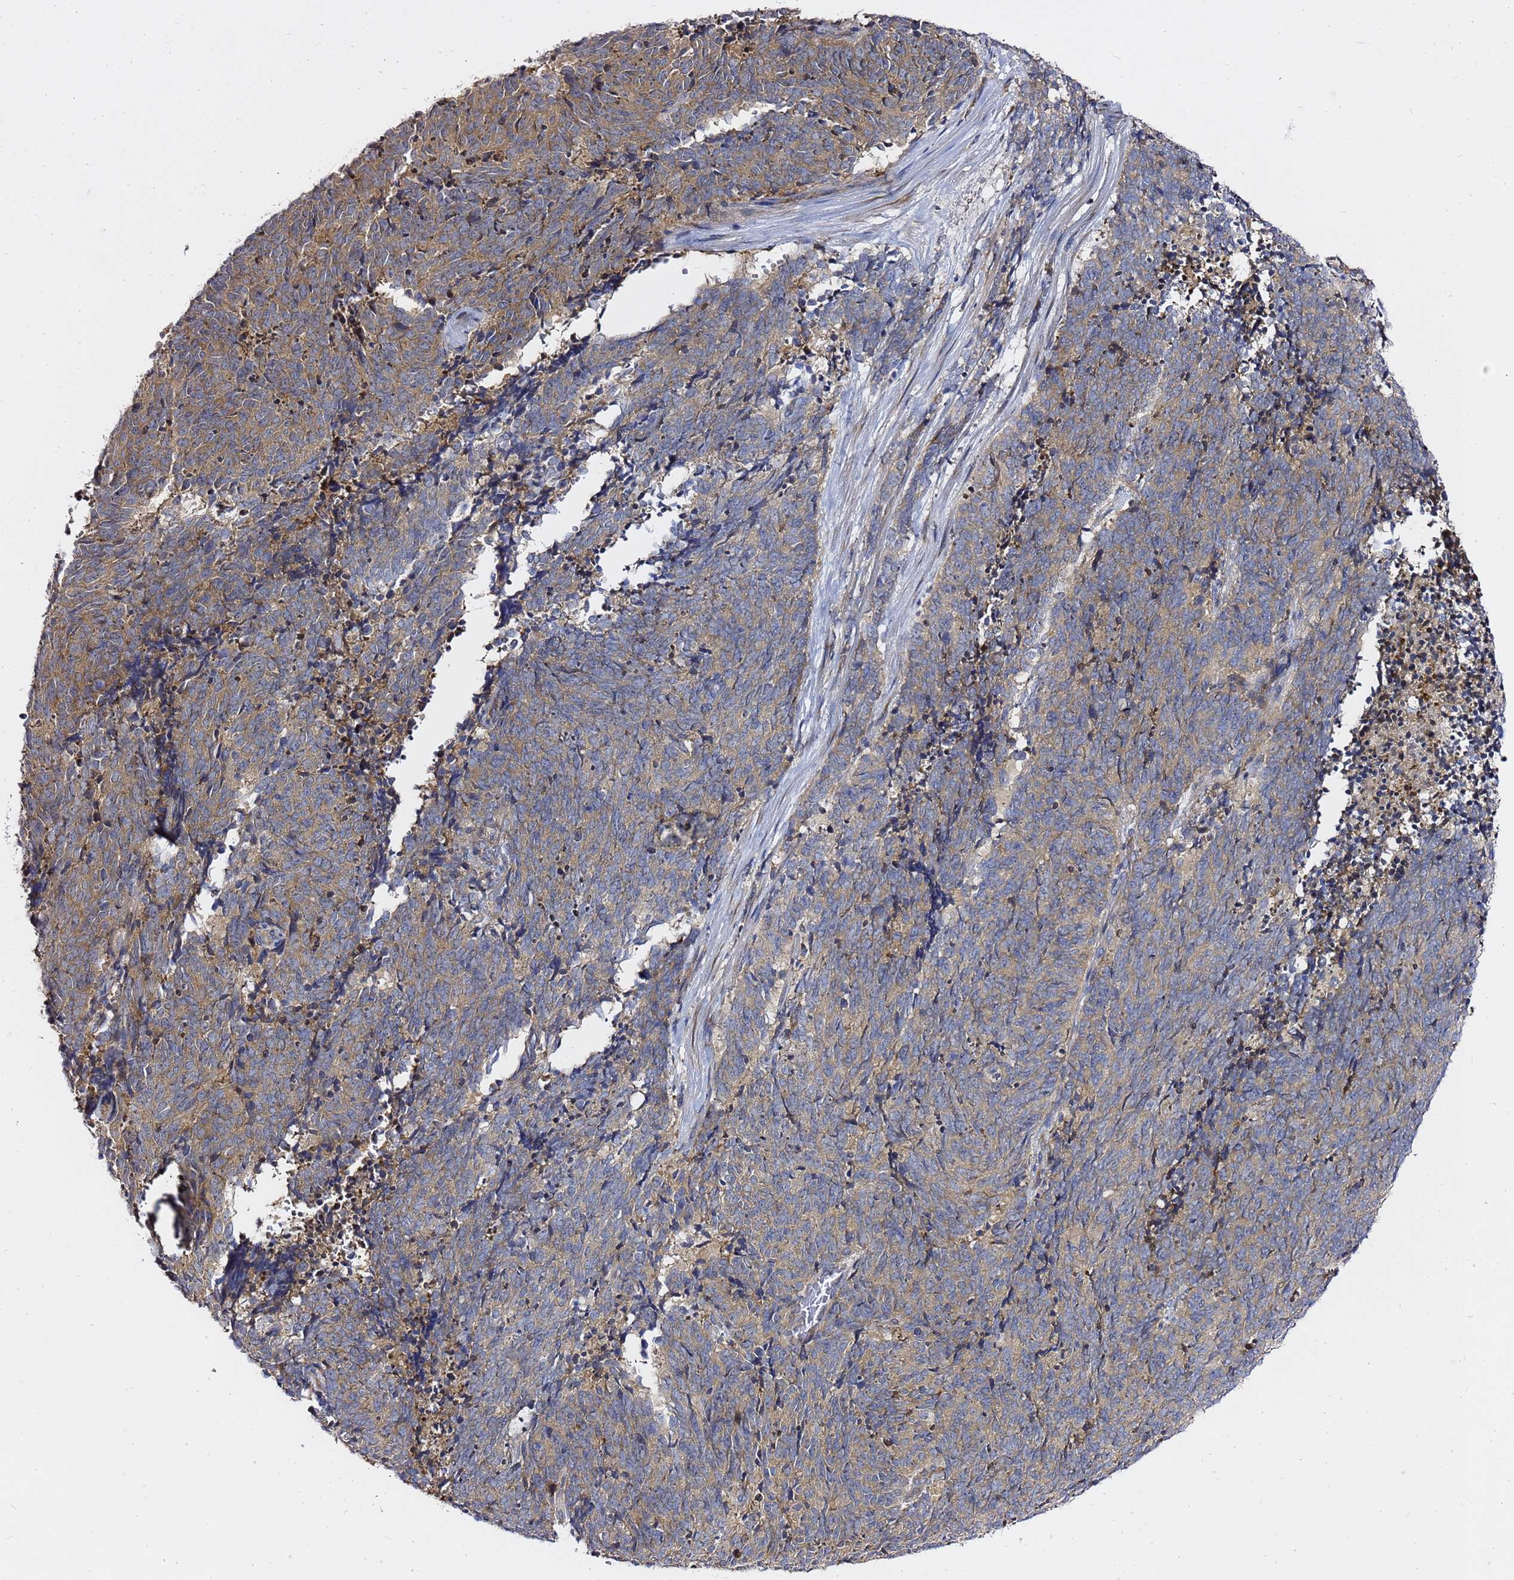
{"staining": {"intensity": "moderate", "quantity": ">75%", "location": "cytoplasmic/membranous"}, "tissue": "cervical cancer", "cell_type": "Tumor cells", "image_type": "cancer", "snomed": [{"axis": "morphology", "description": "Squamous cell carcinoma, NOS"}, {"axis": "topography", "description": "Cervix"}], "caption": "Cervical cancer (squamous cell carcinoma) tissue shows moderate cytoplasmic/membranous staining in approximately >75% of tumor cells, visualized by immunohistochemistry.", "gene": "MON1B", "patient": {"sex": "female", "age": 29}}